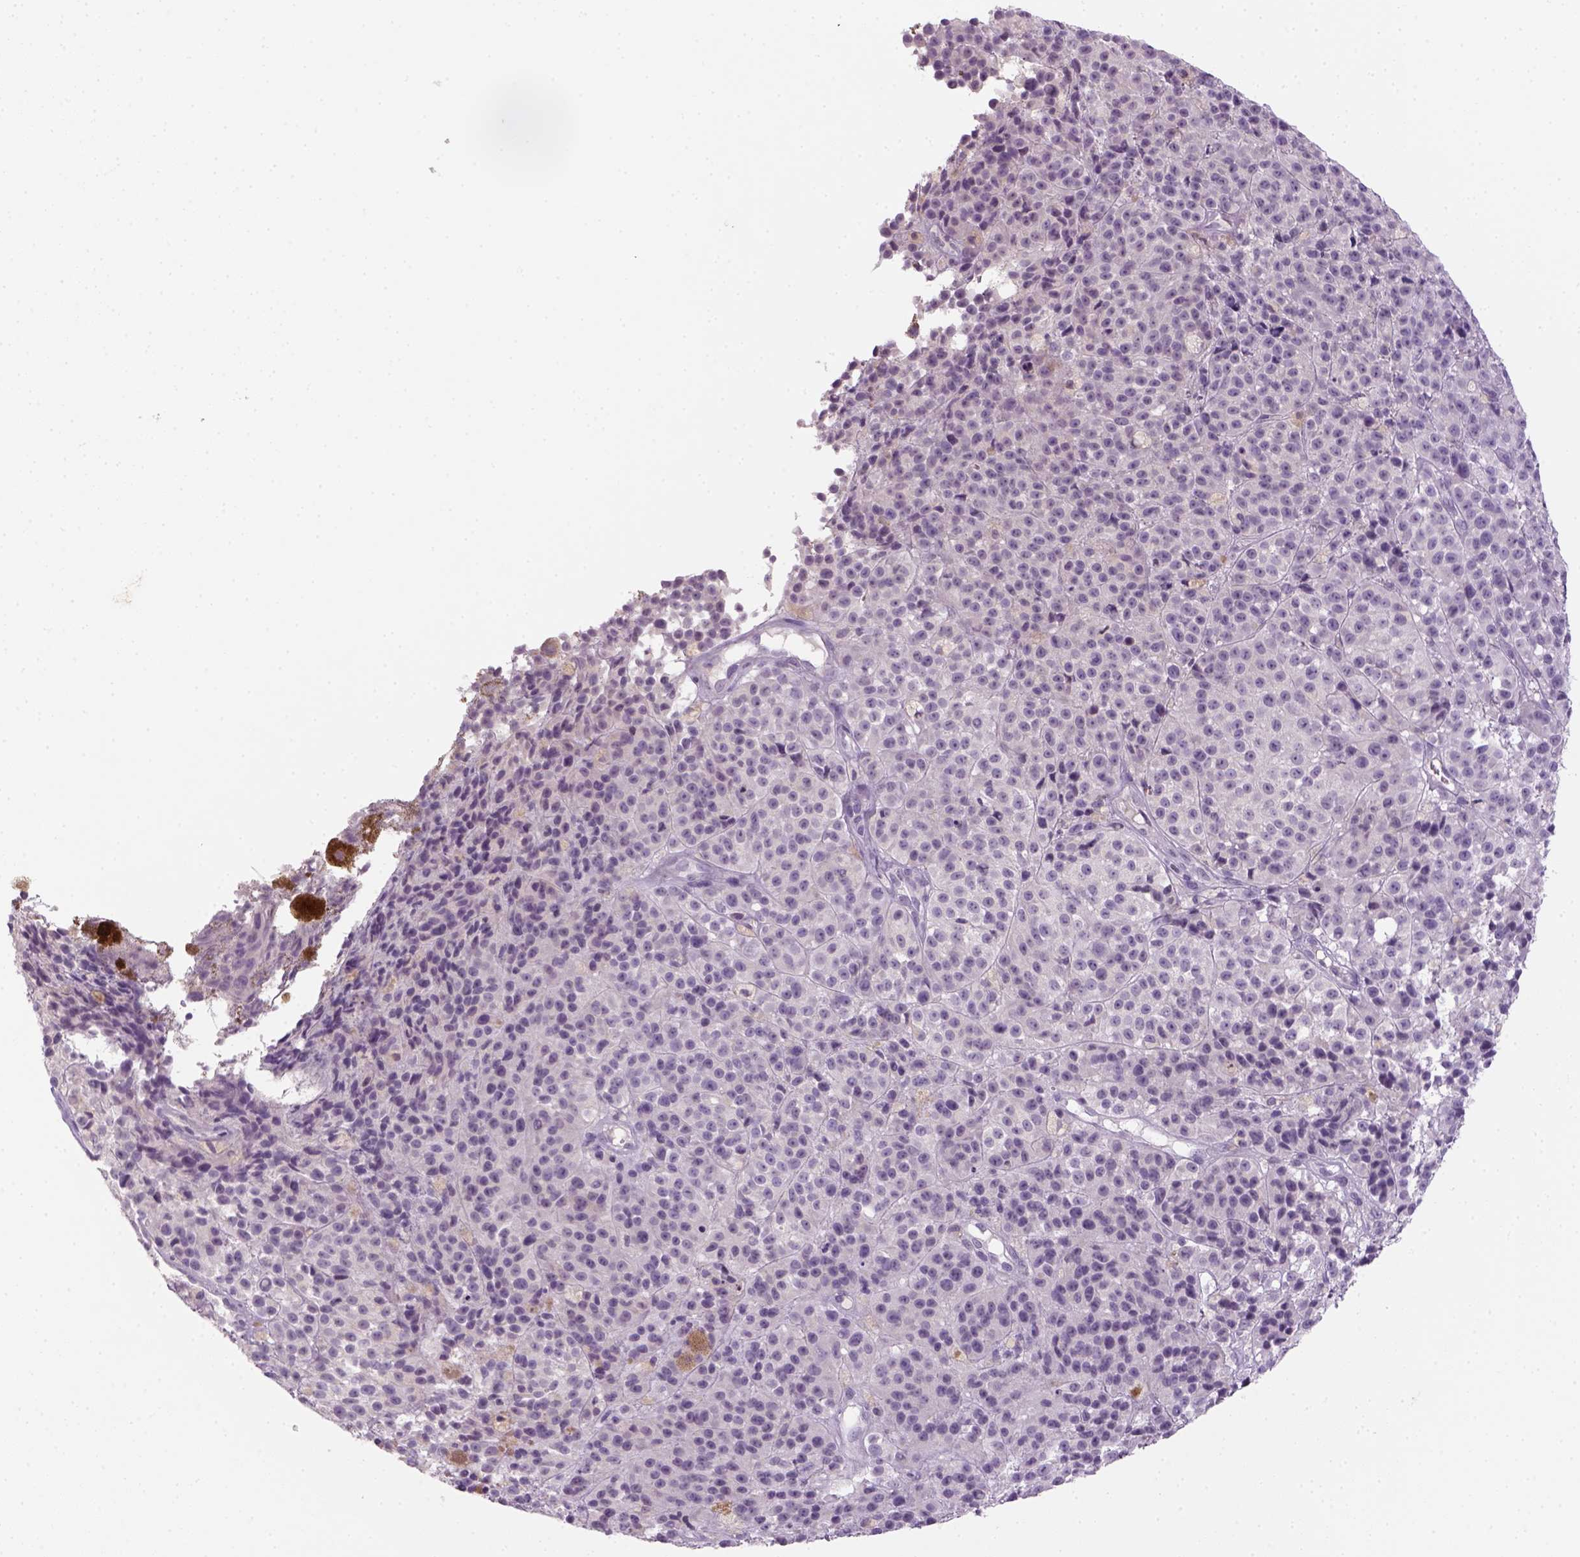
{"staining": {"intensity": "negative", "quantity": "none", "location": "none"}, "tissue": "melanoma", "cell_type": "Tumor cells", "image_type": "cancer", "snomed": [{"axis": "morphology", "description": "Malignant melanoma, NOS"}, {"axis": "topography", "description": "Skin"}], "caption": "Tumor cells are negative for brown protein staining in malignant melanoma.", "gene": "GFI1B", "patient": {"sex": "female", "age": 58}}